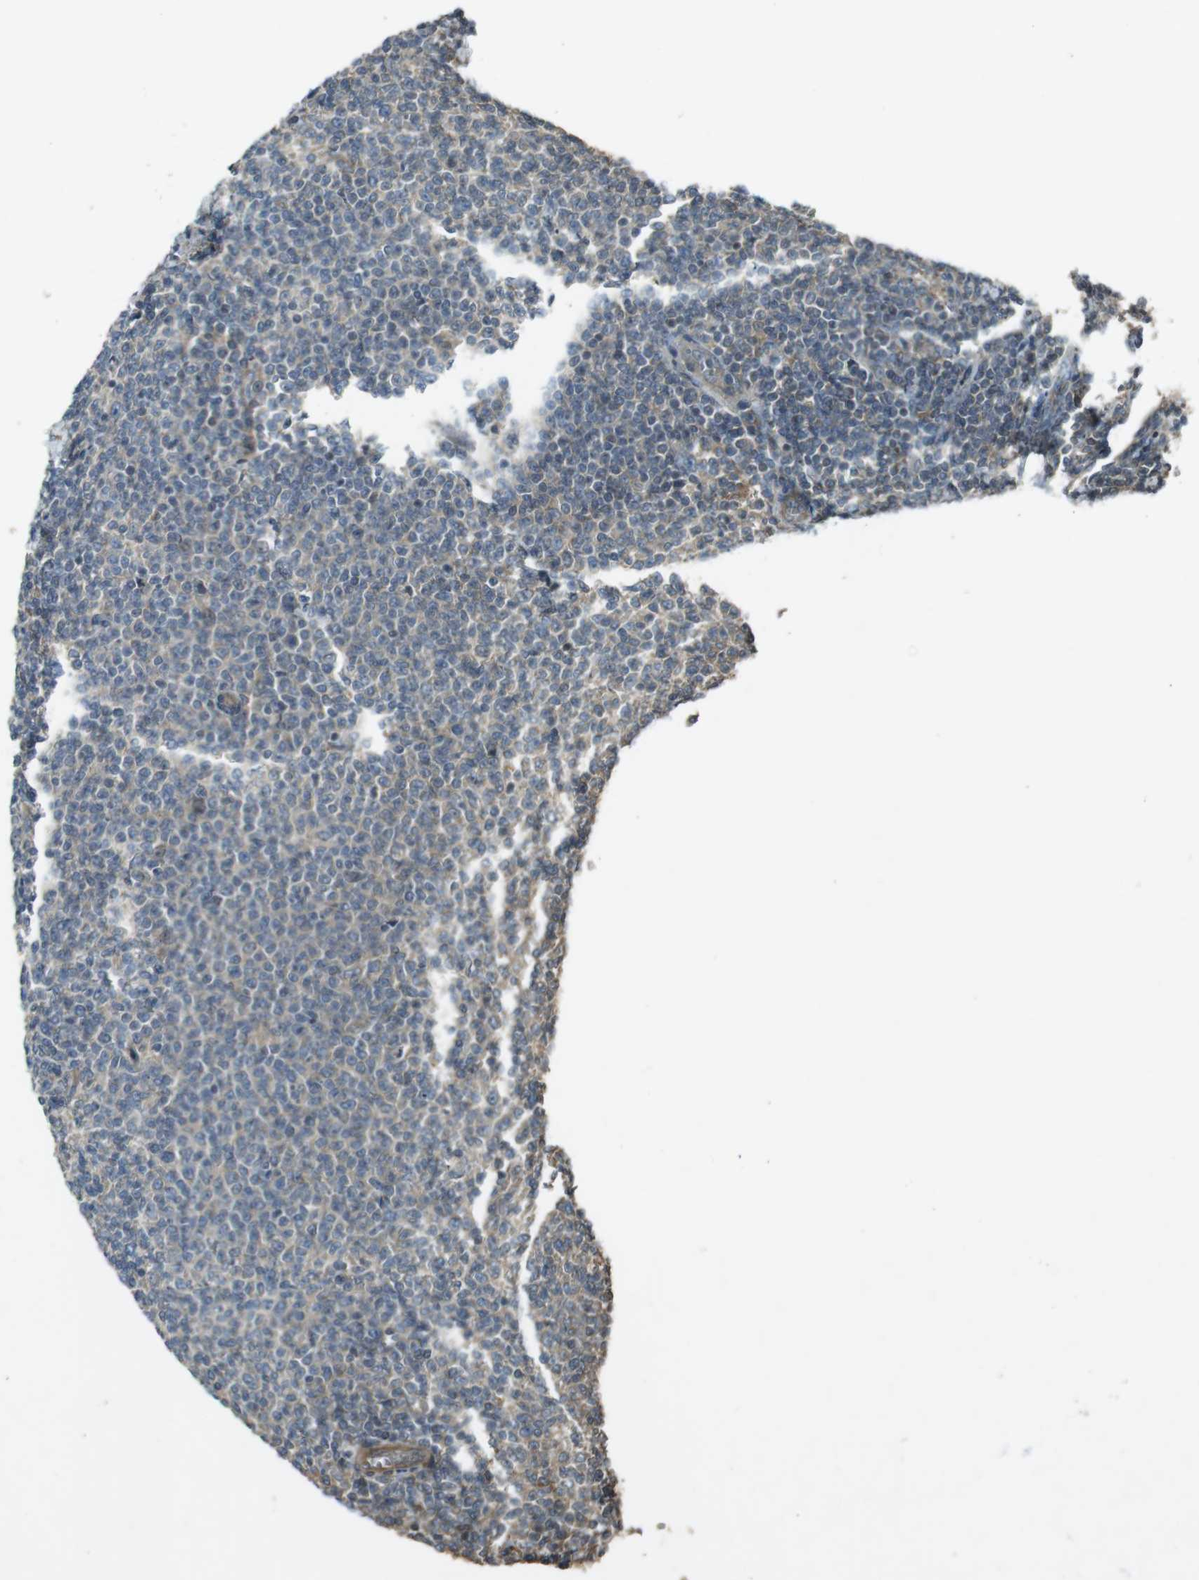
{"staining": {"intensity": "negative", "quantity": "none", "location": "none"}, "tissue": "lymphoma", "cell_type": "Tumor cells", "image_type": "cancer", "snomed": [{"axis": "morphology", "description": "Malignant lymphoma, non-Hodgkin's type, Low grade"}, {"axis": "topography", "description": "Lymph node"}], "caption": "Tumor cells are negative for brown protein staining in lymphoma.", "gene": "ZYX", "patient": {"sex": "male", "age": 66}}